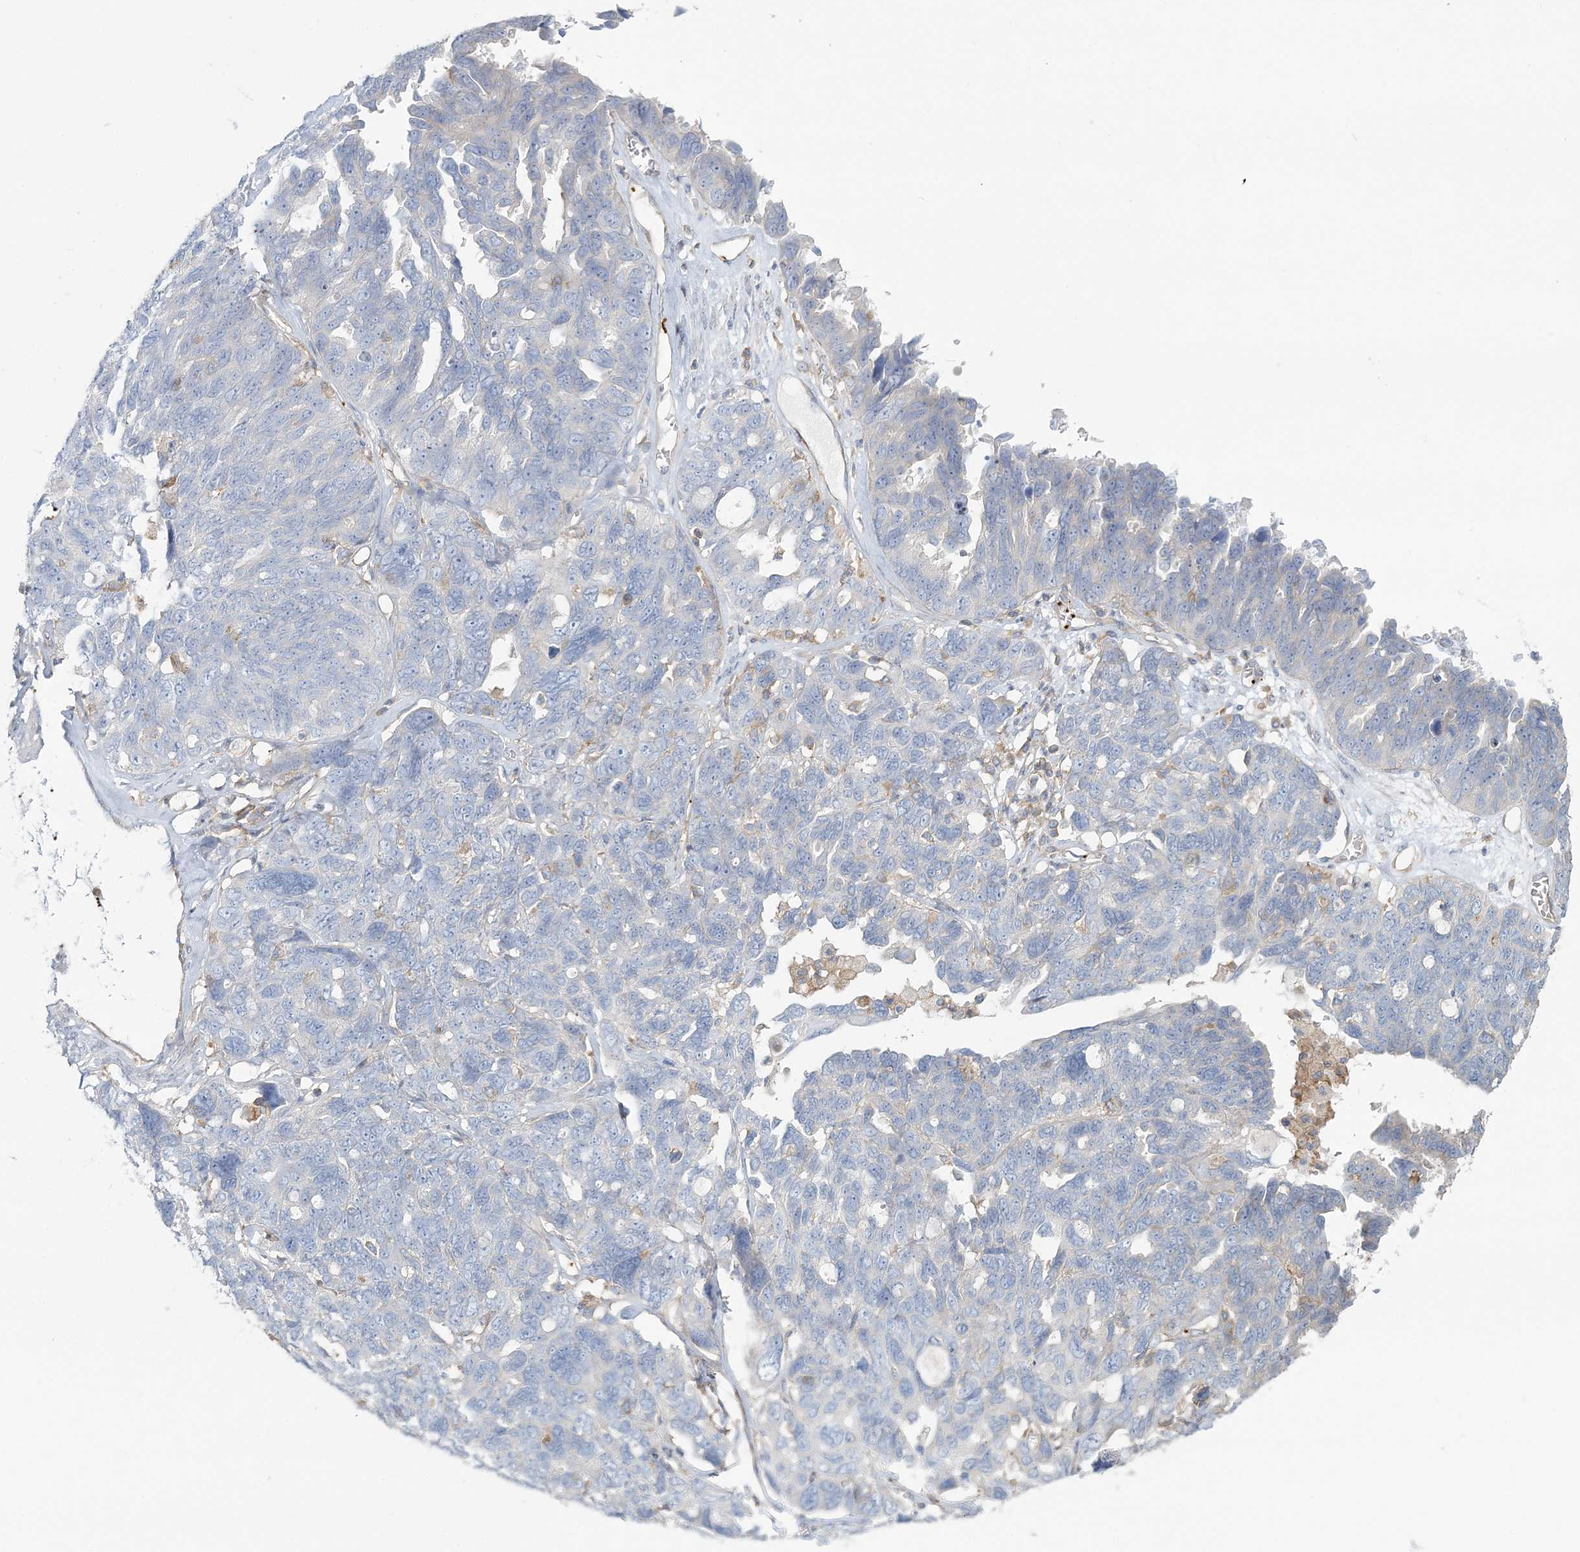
{"staining": {"intensity": "negative", "quantity": "none", "location": "none"}, "tissue": "ovarian cancer", "cell_type": "Tumor cells", "image_type": "cancer", "snomed": [{"axis": "morphology", "description": "Cystadenocarcinoma, serous, NOS"}, {"axis": "topography", "description": "Ovary"}], "caption": "Immunohistochemistry image of human serous cystadenocarcinoma (ovarian) stained for a protein (brown), which exhibits no staining in tumor cells.", "gene": "CUEDC2", "patient": {"sex": "female", "age": 79}}